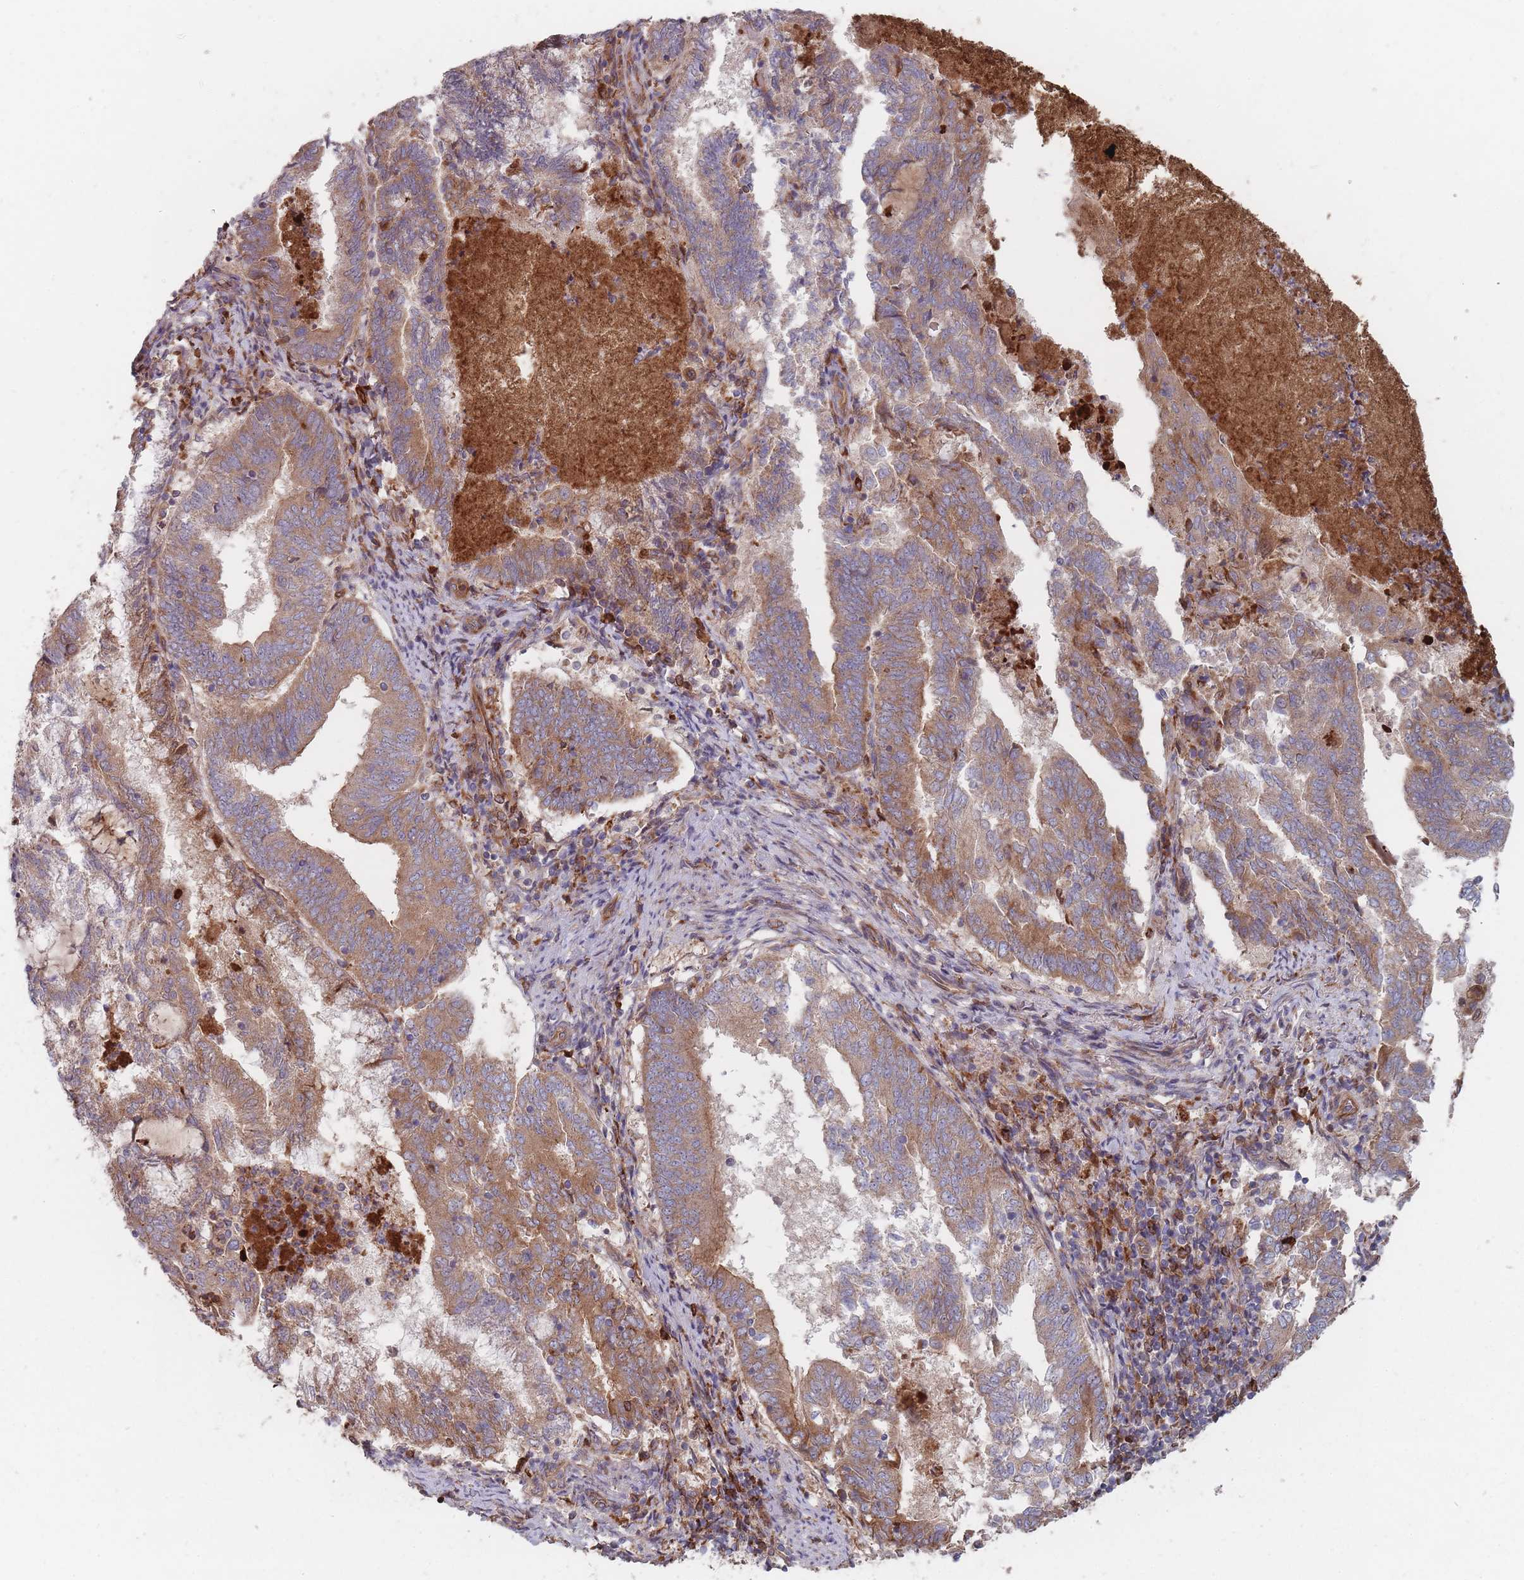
{"staining": {"intensity": "moderate", "quantity": ">75%", "location": "cytoplasmic/membranous"}, "tissue": "endometrial cancer", "cell_type": "Tumor cells", "image_type": "cancer", "snomed": [{"axis": "morphology", "description": "Adenocarcinoma, NOS"}, {"axis": "topography", "description": "Endometrium"}], "caption": "Immunohistochemistry (IHC) micrograph of neoplastic tissue: human endometrial cancer stained using IHC shows medium levels of moderate protein expression localized specifically in the cytoplasmic/membranous of tumor cells, appearing as a cytoplasmic/membranous brown color.", "gene": "THSD7B", "patient": {"sex": "female", "age": 80}}